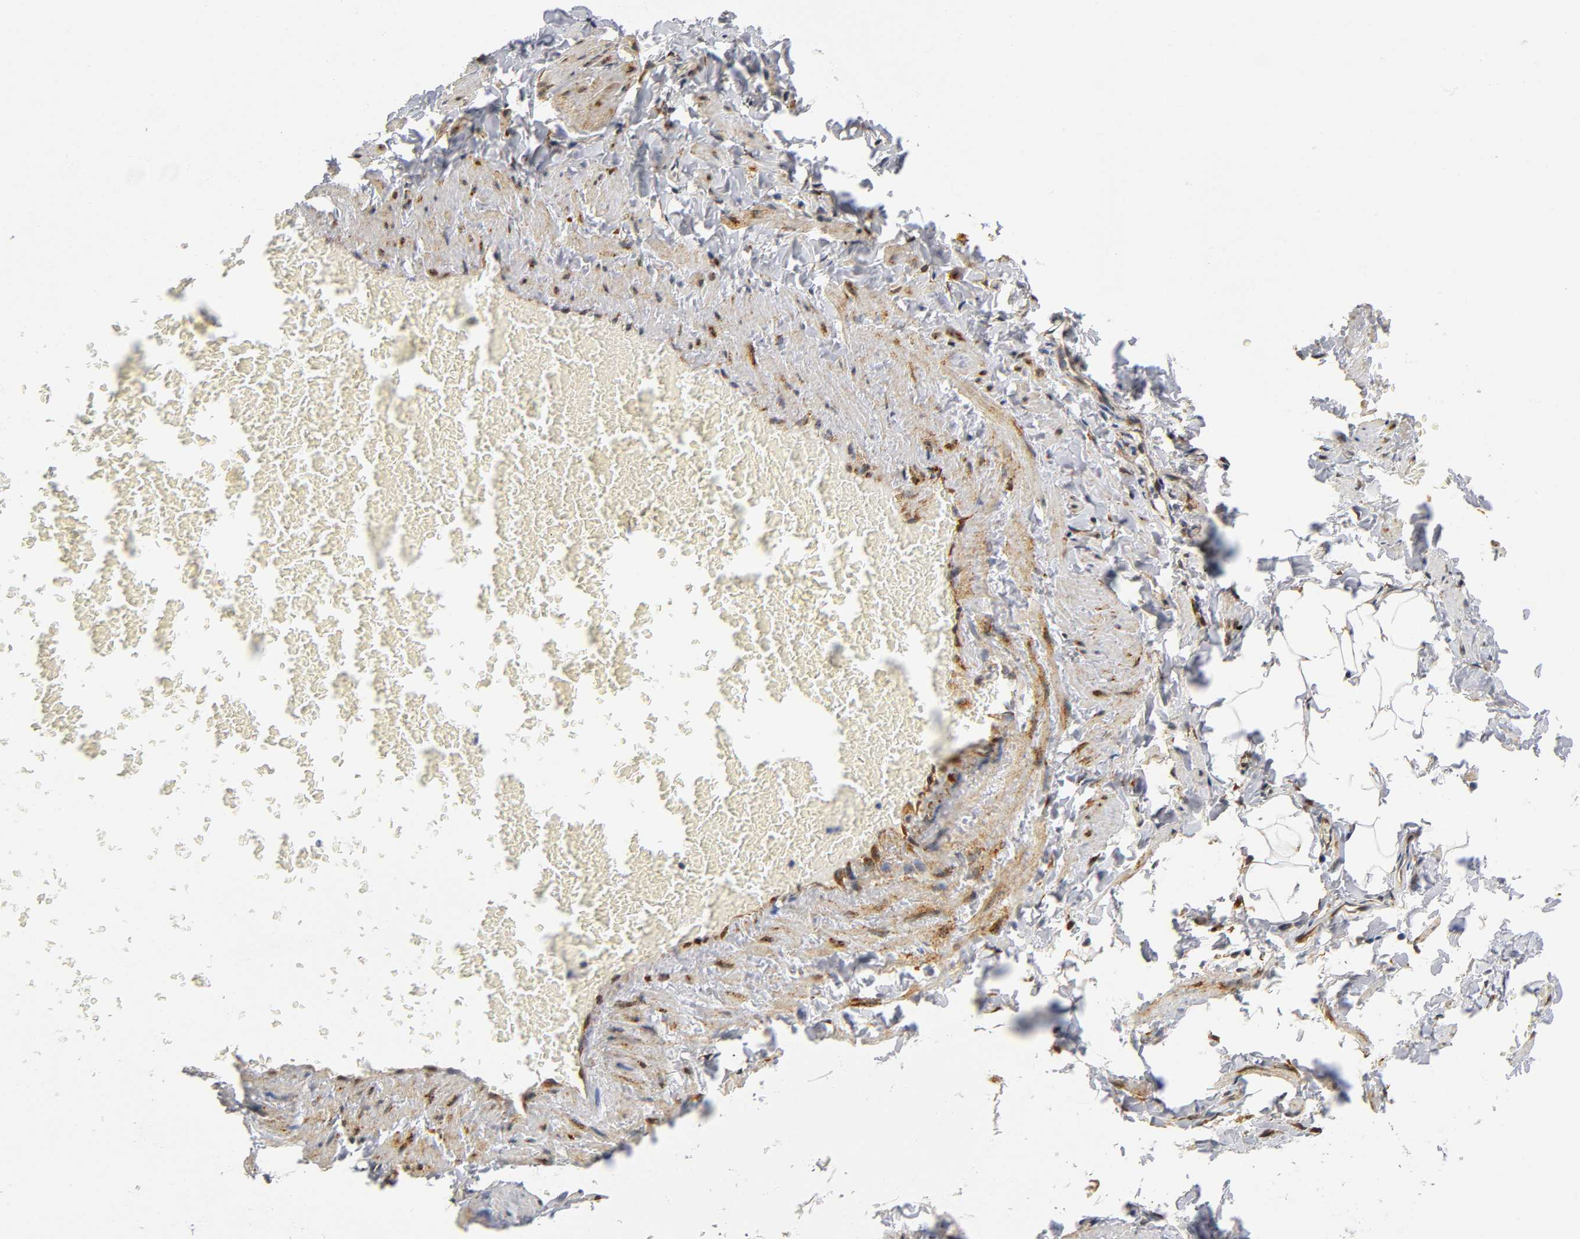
{"staining": {"intensity": "strong", "quantity": ">75%", "location": "cytoplasmic/membranous"}, "tissue": "soft tissue", "cell_type": "Fibroblasts", "image_type": "normal", "snomed": [{"axis": "morphology", "description": "Normal tissue, NOS"}, {"axis": "topography", "description": "Vascular tissue"}], "caption": "Immunohistochemistry (IHC) image of benign soft tissue stained for a protein (brown), which demonstrates high levels of strong cytoplasmic/membranous expression in about >75% of fibroblasts.", "gene": "SOS2", "patient": {"sex": "male", "age": 41}}